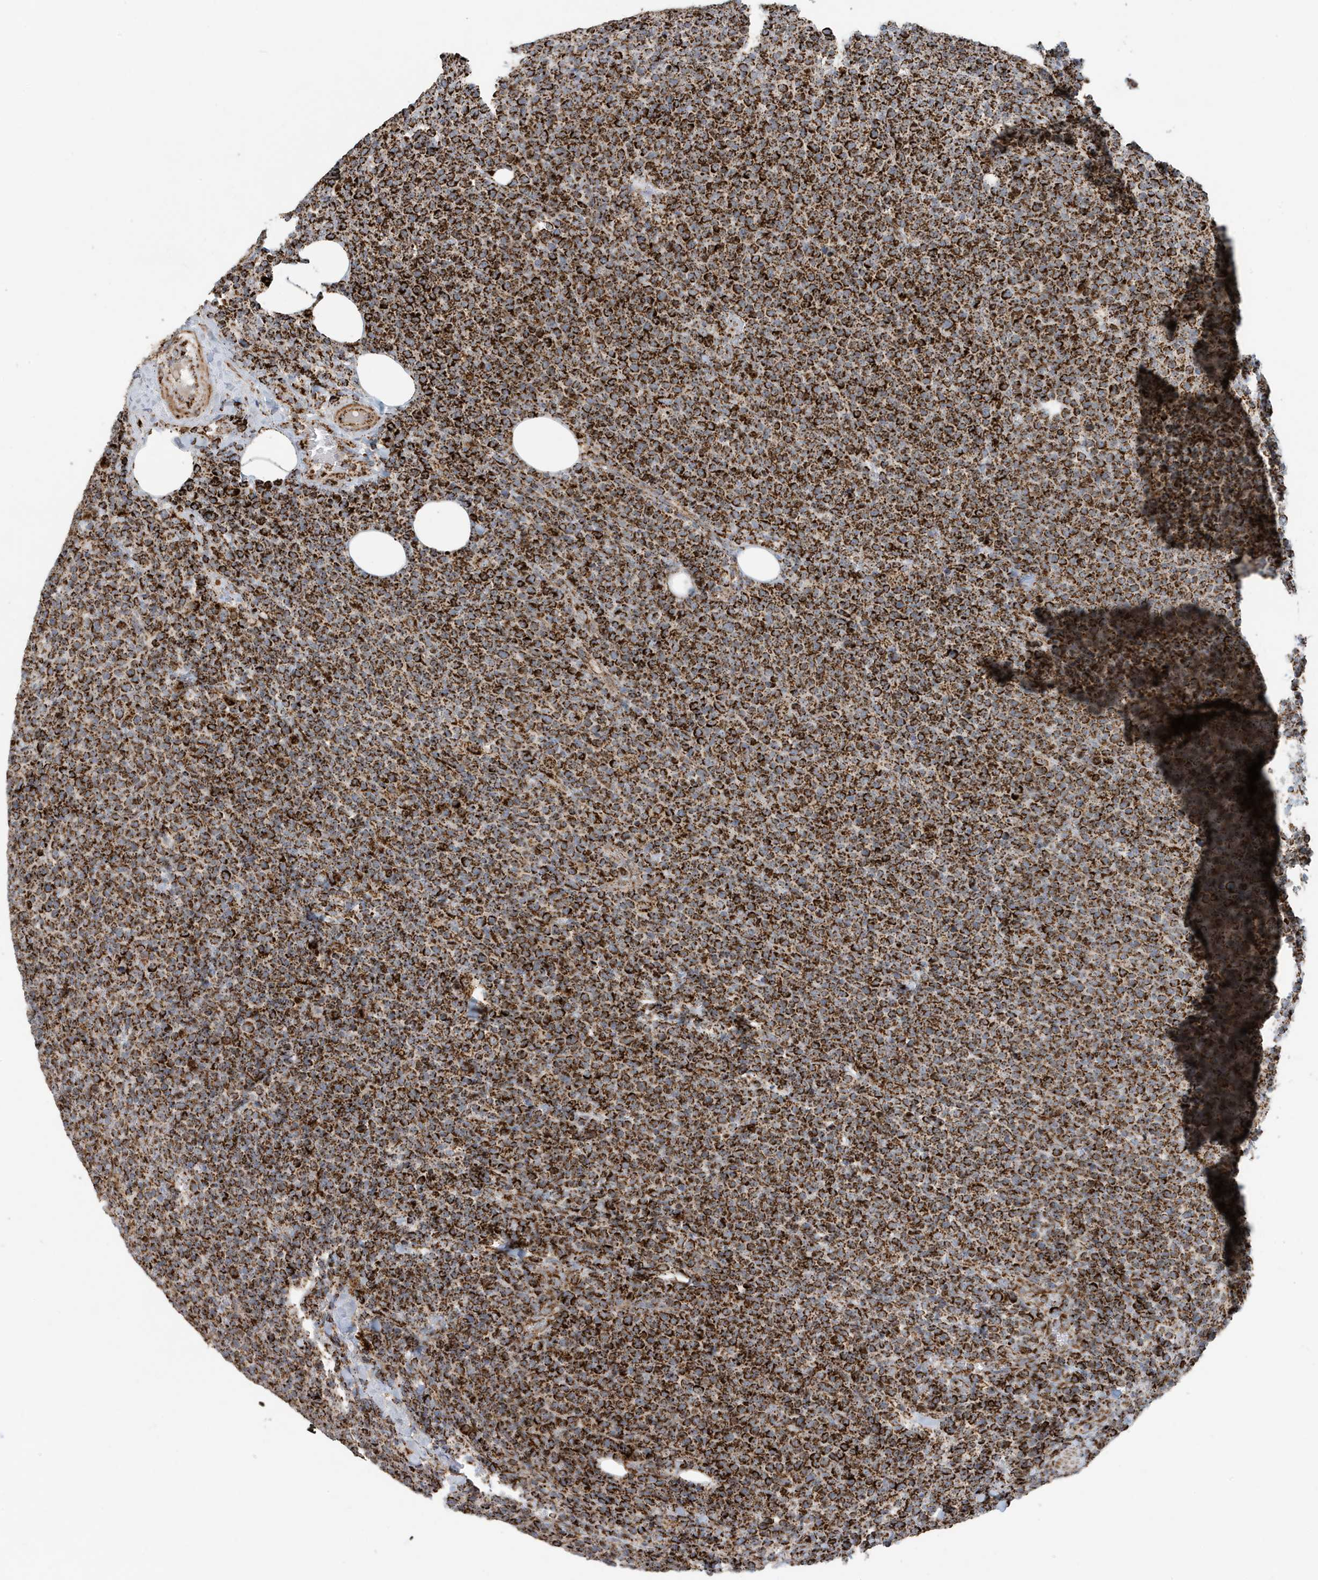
{"staining": {"intensity": "strong", "quantity": ">75%", "location": "cytoplasmic/membranous"}, "tissue": "lymphoma", "cell_type": "Tumor cells", "image_type": "cancer", "snomed": [{"axis": "morphology", "description": "Malignant lymphoma, non-Hodgkin's type, High grade"}, {"axis": "topography", "description": "Lymph node"}], "caption": "Lymphoma tissue displays strong cytoplasmic/membranous staining in about >75% of tumor cells", "gene": "MAN1A1", "patient": {"sex": "male", "age": 61}}